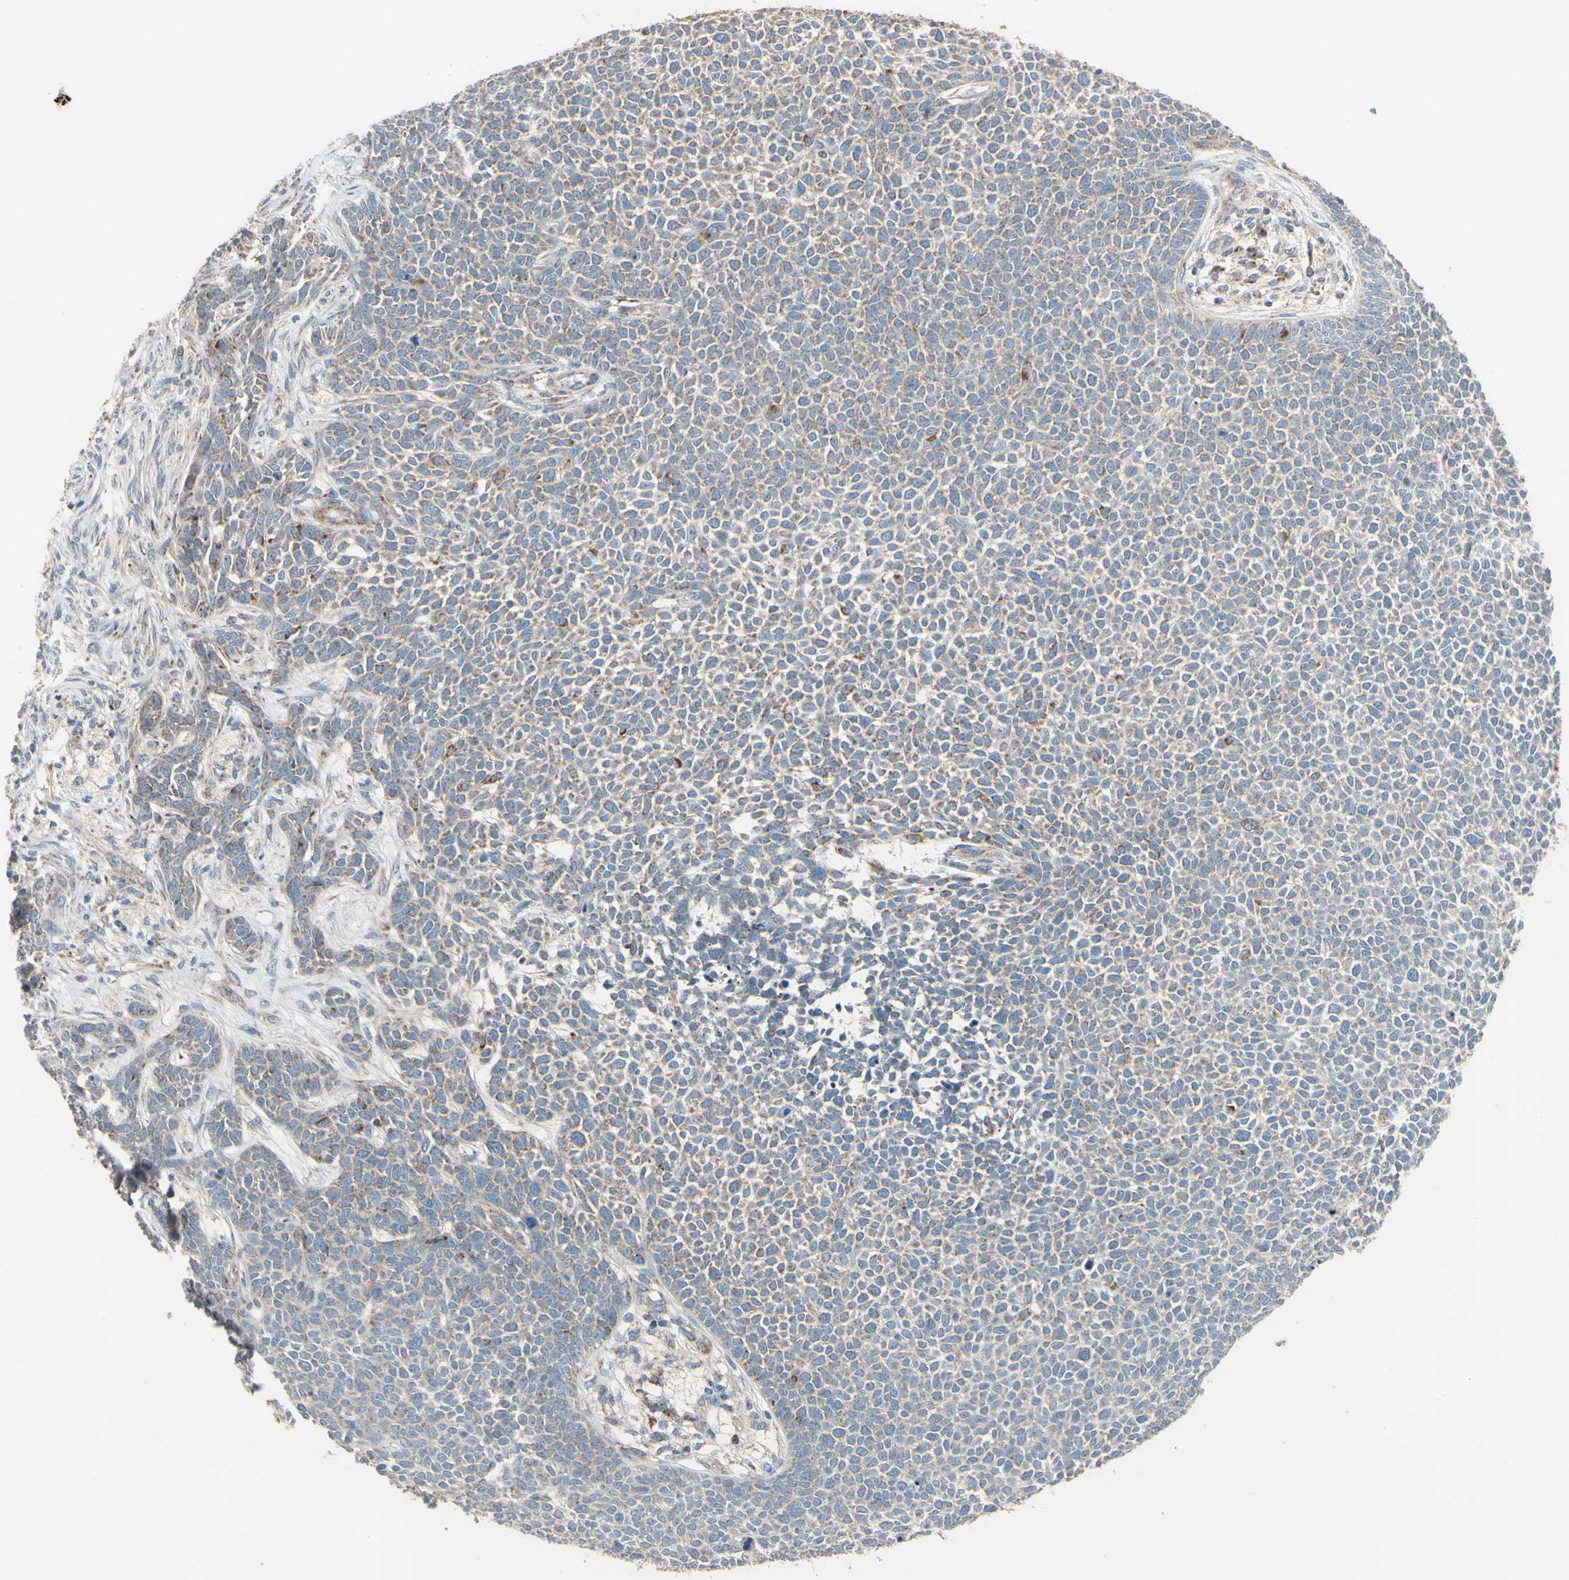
{"staining": {"intensity": "weak", "quantity": "<25%", "location": "cytoplasmic/membranous"}, "tissue": "skin cancer", "cell_type": "Tumor cells", "image_type": "cancer", "snomed": [{"axis": "morphology", "description": "Basal cell carcinoma"}, {"axis": "topography", "description": "Skin"}], "caption": "A high-resolution image shows immunohistochemistry (IHC) staining of skin cancer, which shows no significant staining in tumor cells.", "gene": "FAM171B", "patient": {"sex": "female", "age": 84}}